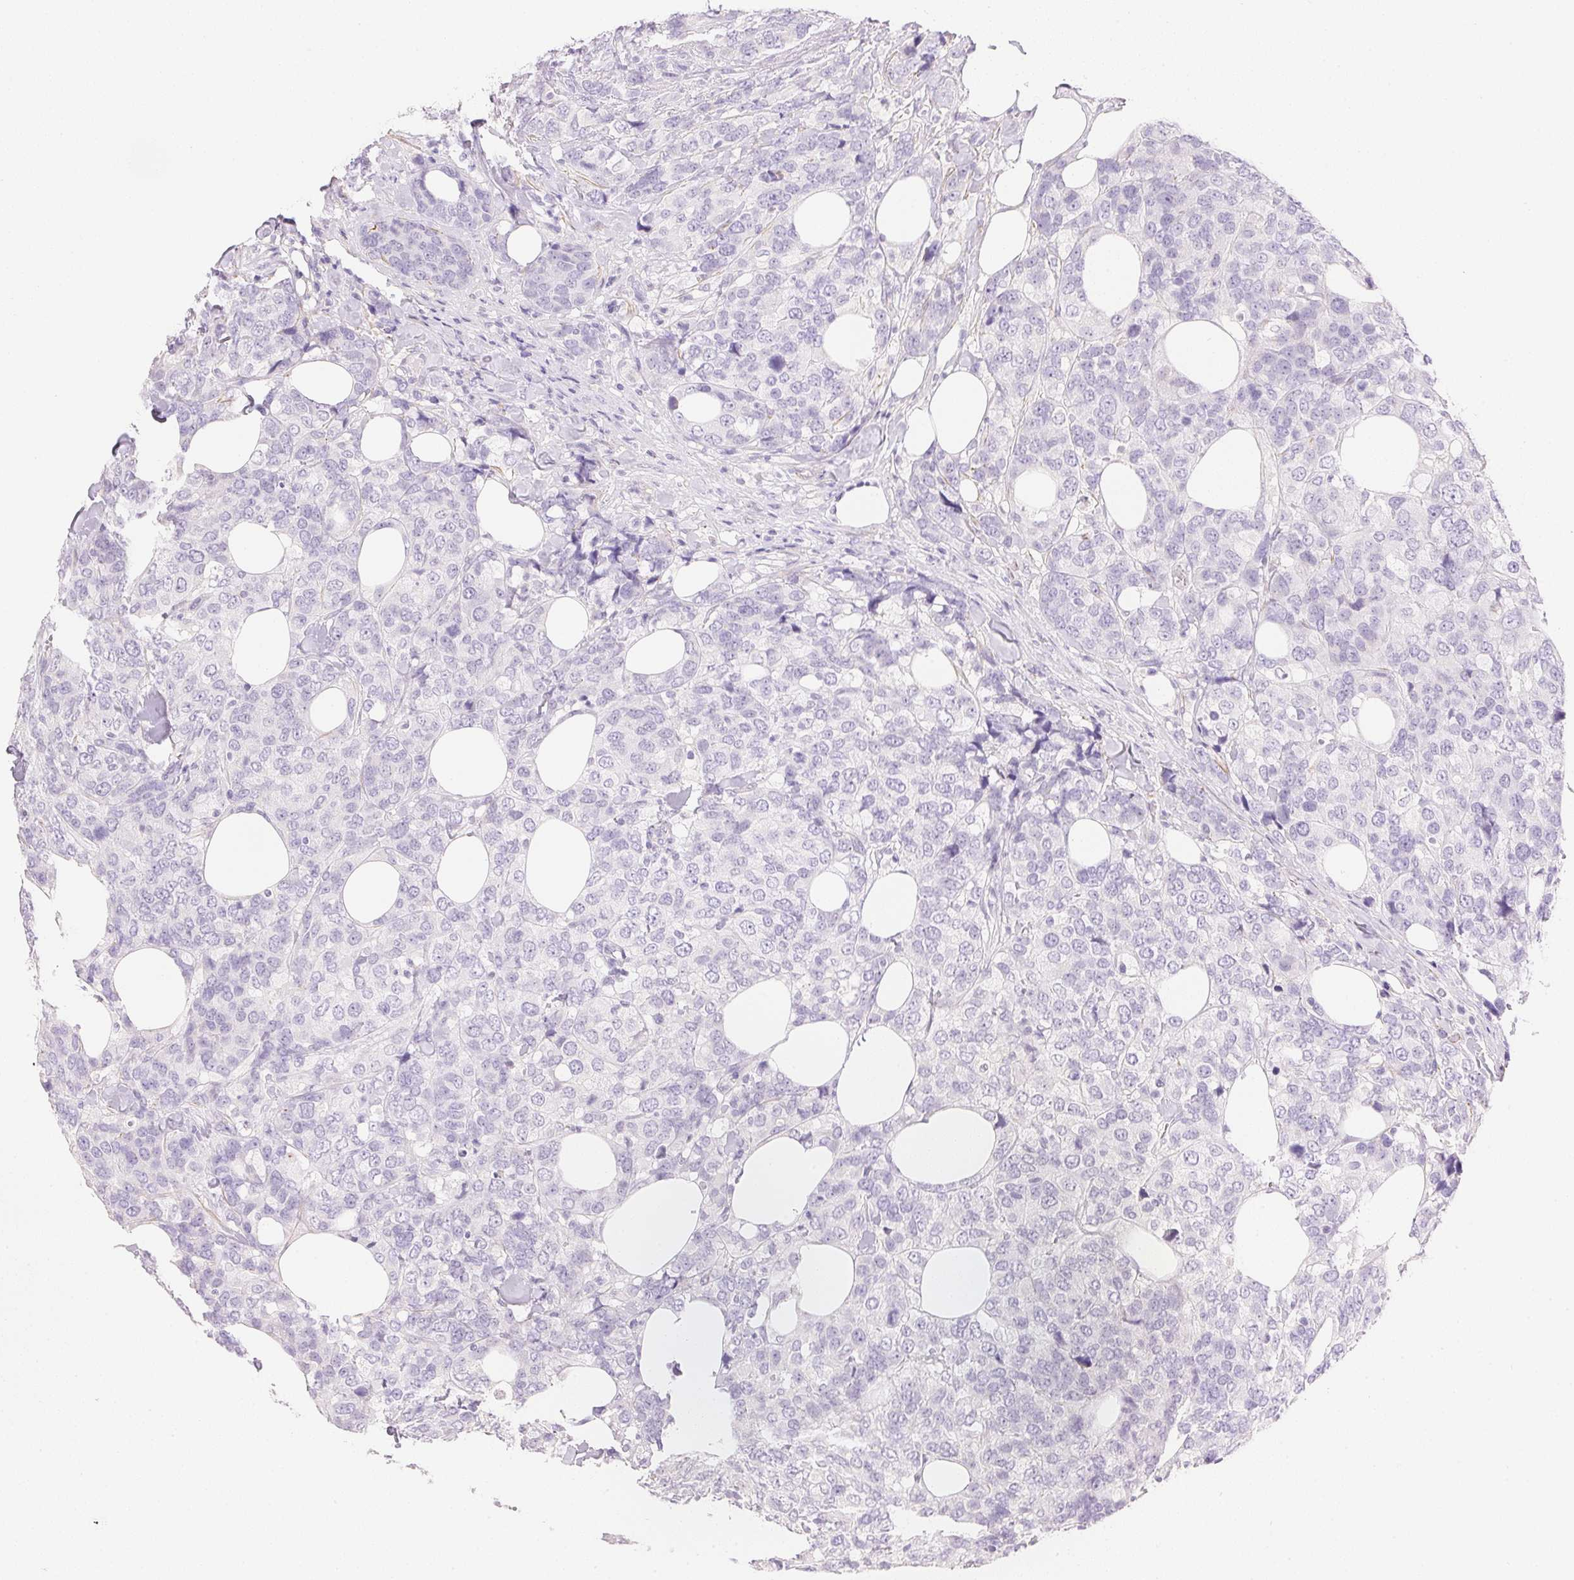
{"staining": {"intensity": "negative", "quantity": "none", "location": "none"}, "tissue": "breast cancer", "cell_type": "Tumor cells", "image_type": "cancer", "snomed": [{"axis": "morphology", "description": "Lobular carcinoma"}, {"axis": "topography", "description": "Breast"}], "caption": "Breast lobular carcinoma was stained to show a protein in brown. There is no significant staining in tumor cells. (DAB immunohistochemistry (IHC) with hematoxylin counter stain).", "gene": "KCNE2", "patient": {"sex": "female", "age": 59}}